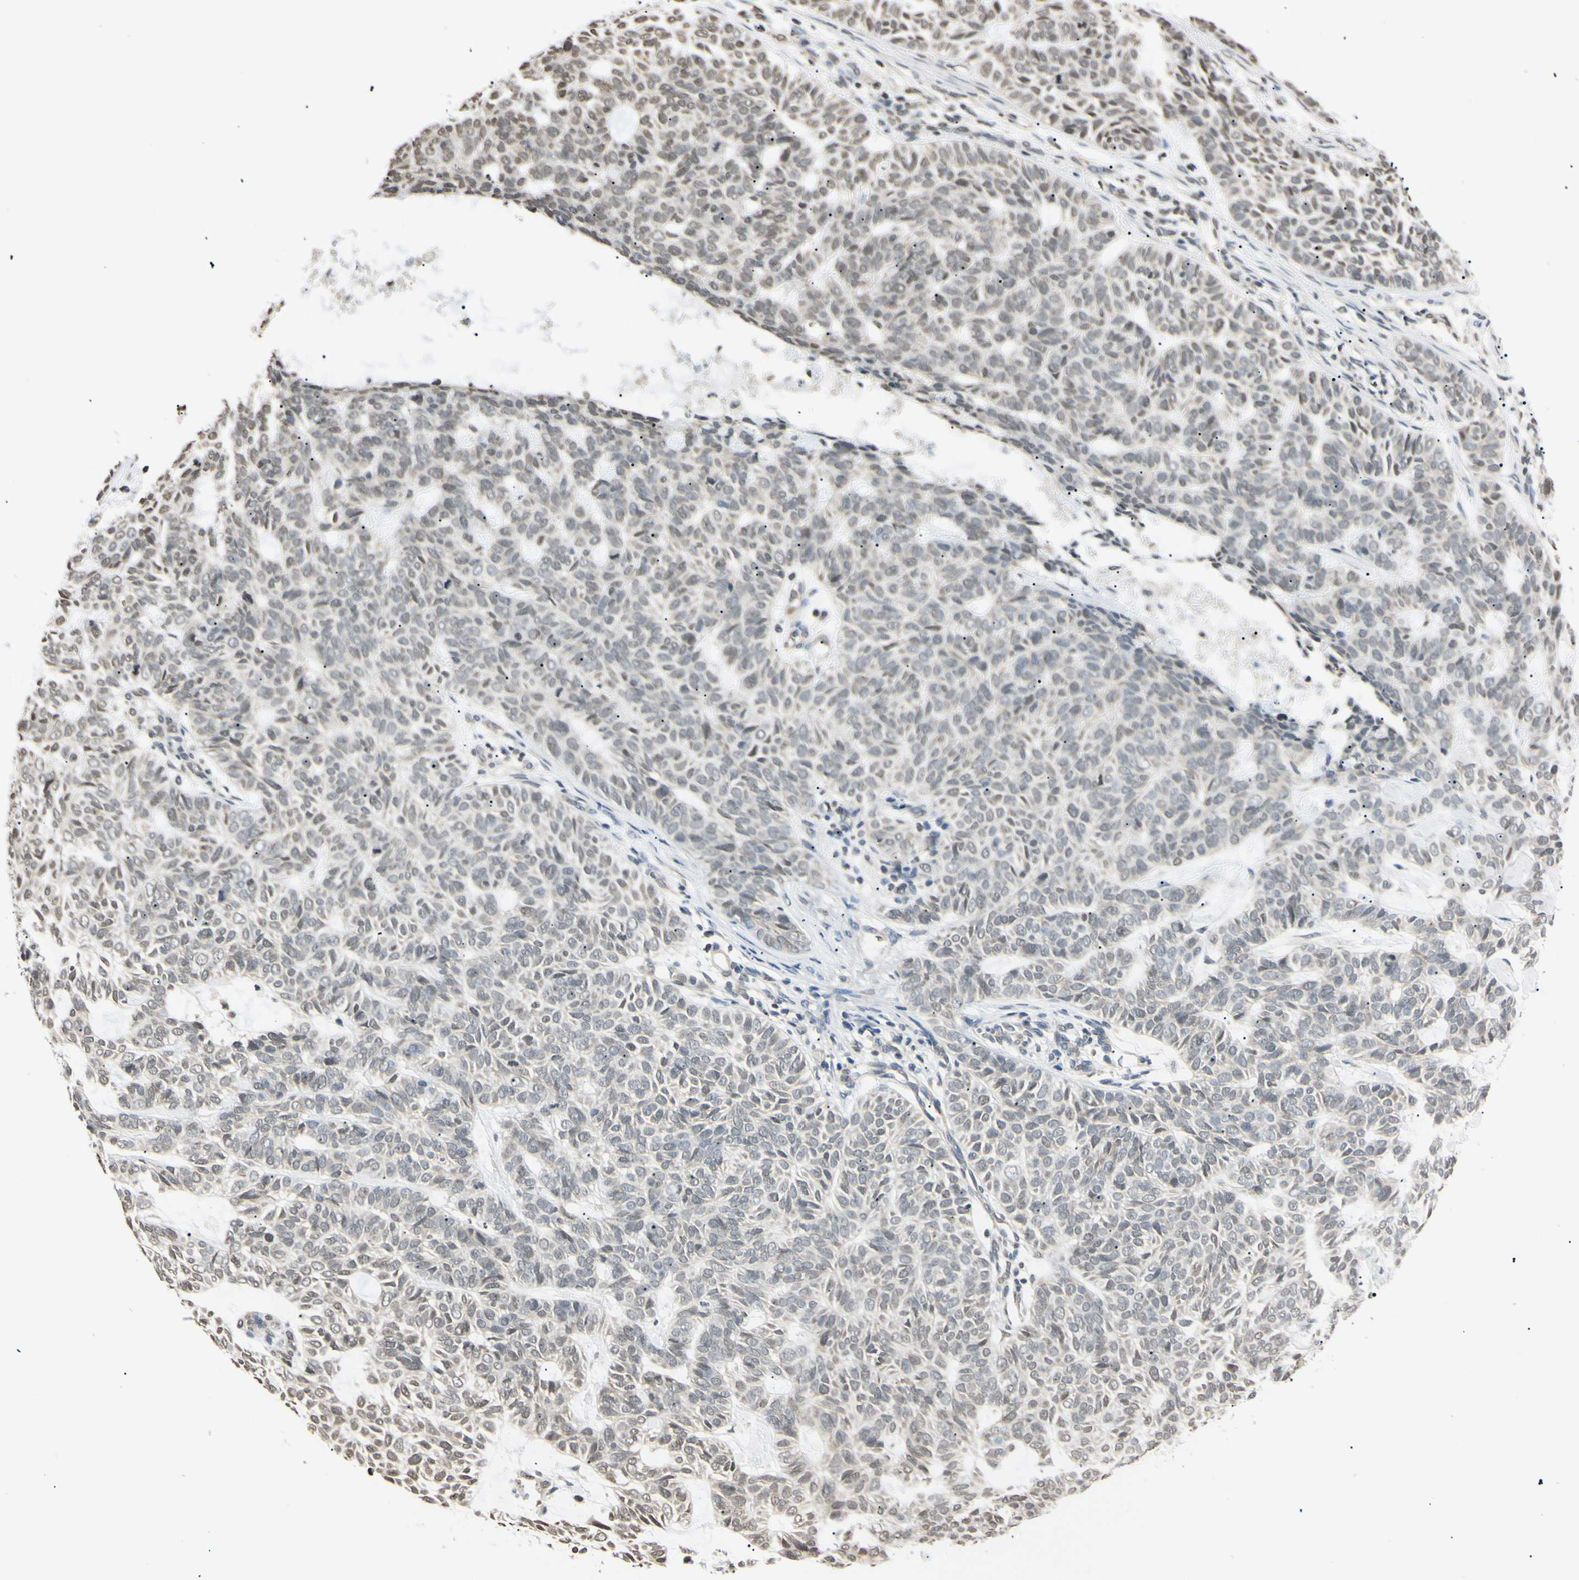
{"staining": {"intensity": "weak", "quantity": "25%-75%", "location": "nuclear"}, "tissue": "skin cancer", "cell_type": "Tumor cells", "image_type": "cancer", "snomed": [{"axis": "morphology", "description": "Basal cell carcinoma"}, {"axis": "topography", "description": "Skin"}], "caption": "Weak nuclear positivity for a protein is identified in approximately 25%-75% of tumor cells of skin basal cell carcinoma using immunohistochemistry (IHC).", "gene": "CDC45", "patient": {"sex": "male", "age": 87}}